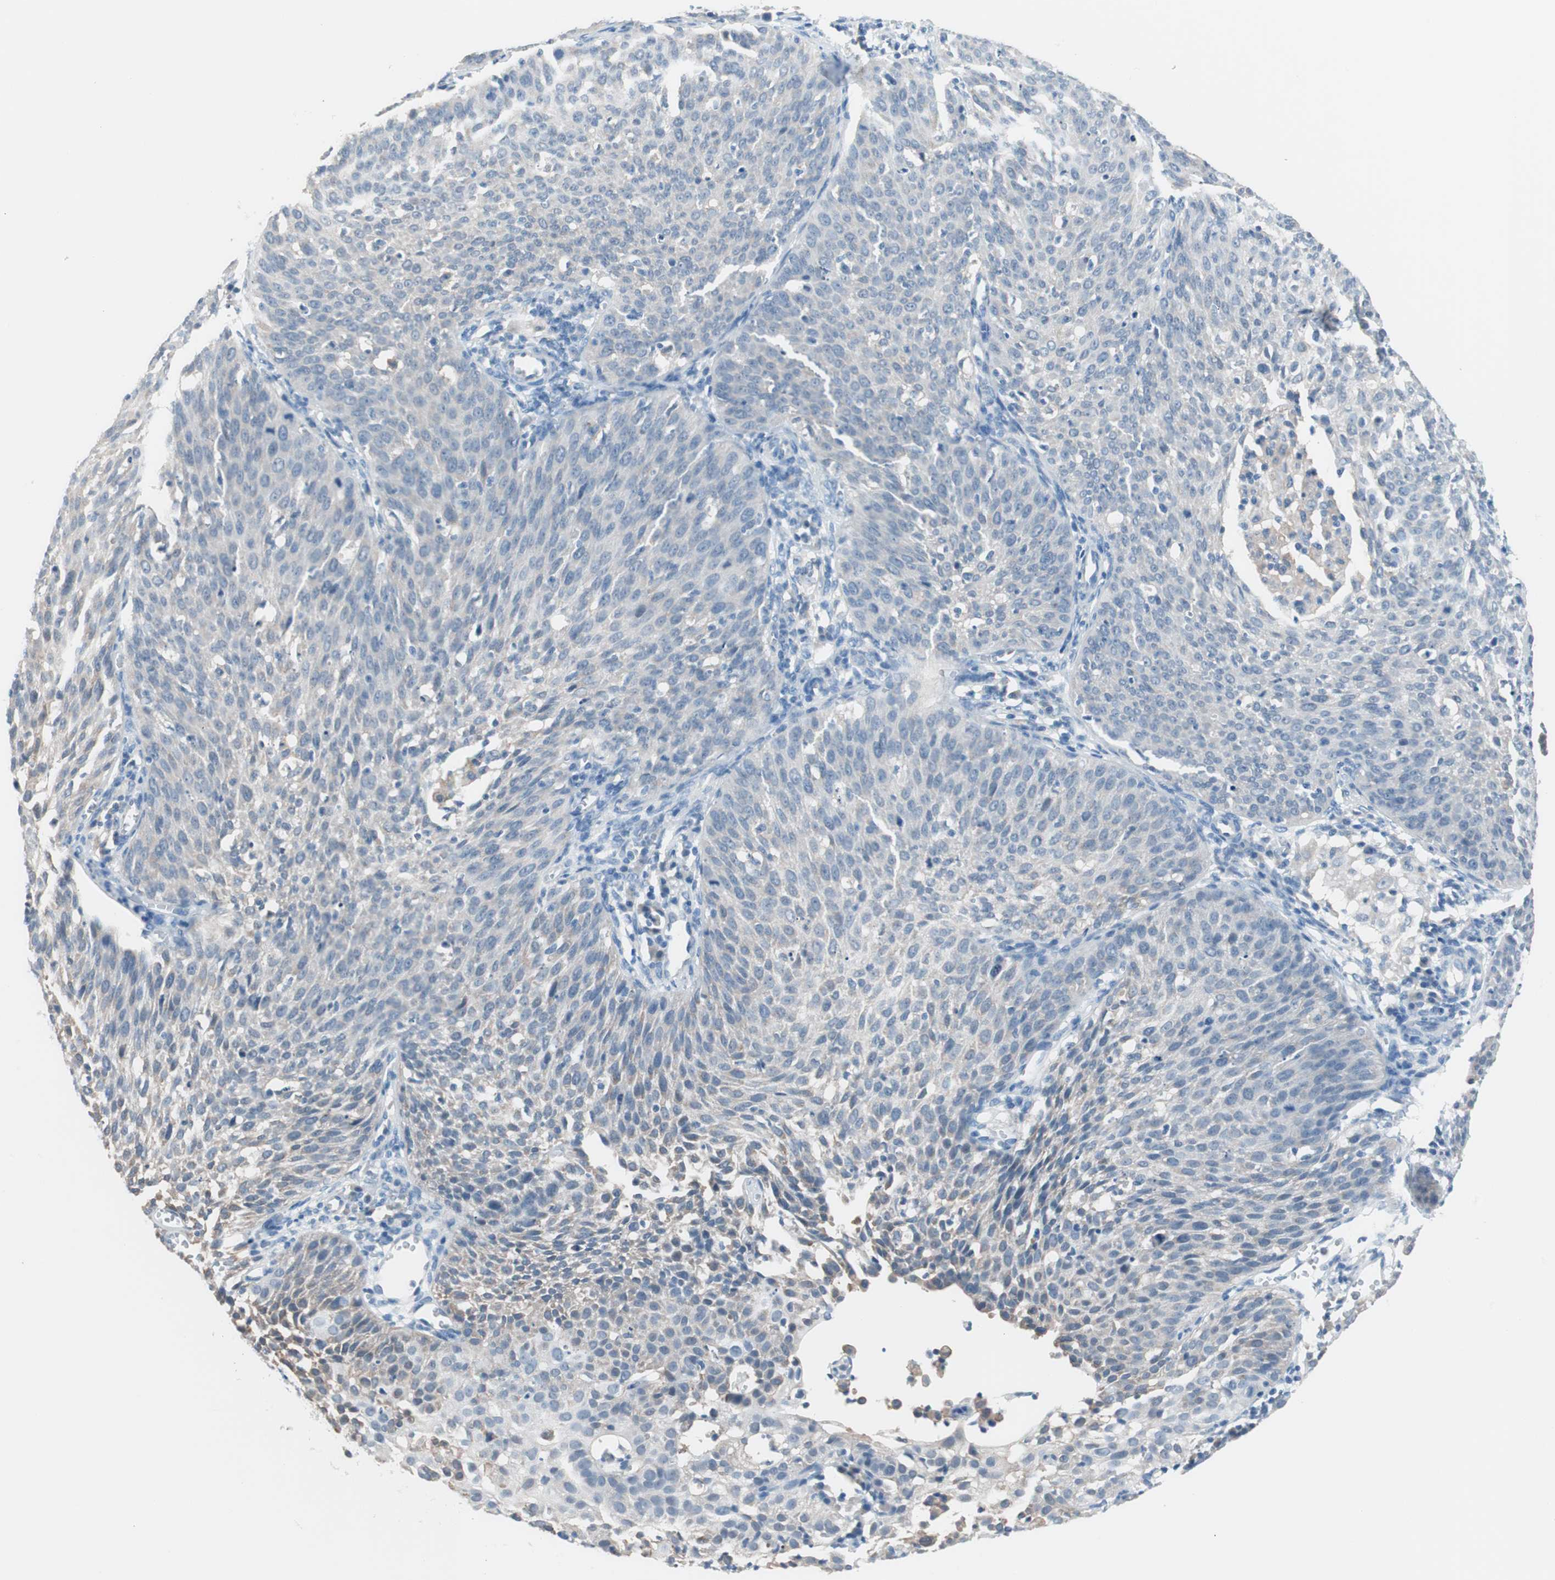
{"staining": {"intensity": "weak", "quantity": "<25%", "location": "cytoplasmic/membranous"}, "tissue": "cervical cancer", "cell_type": "Tumor cells", "image_type": "cancer", "snomed": [{"axis": "morphology", "description": "Squamous cell carcinoma, NOS"}, {"axis": "topography", "description": "Cervix"}], "caption": "Tumor cells are negative for brown protein staining in squamous cell carcinoma (cervical).", "gene": "VIL1", "patient": {"sex": "female", "age": 38}}